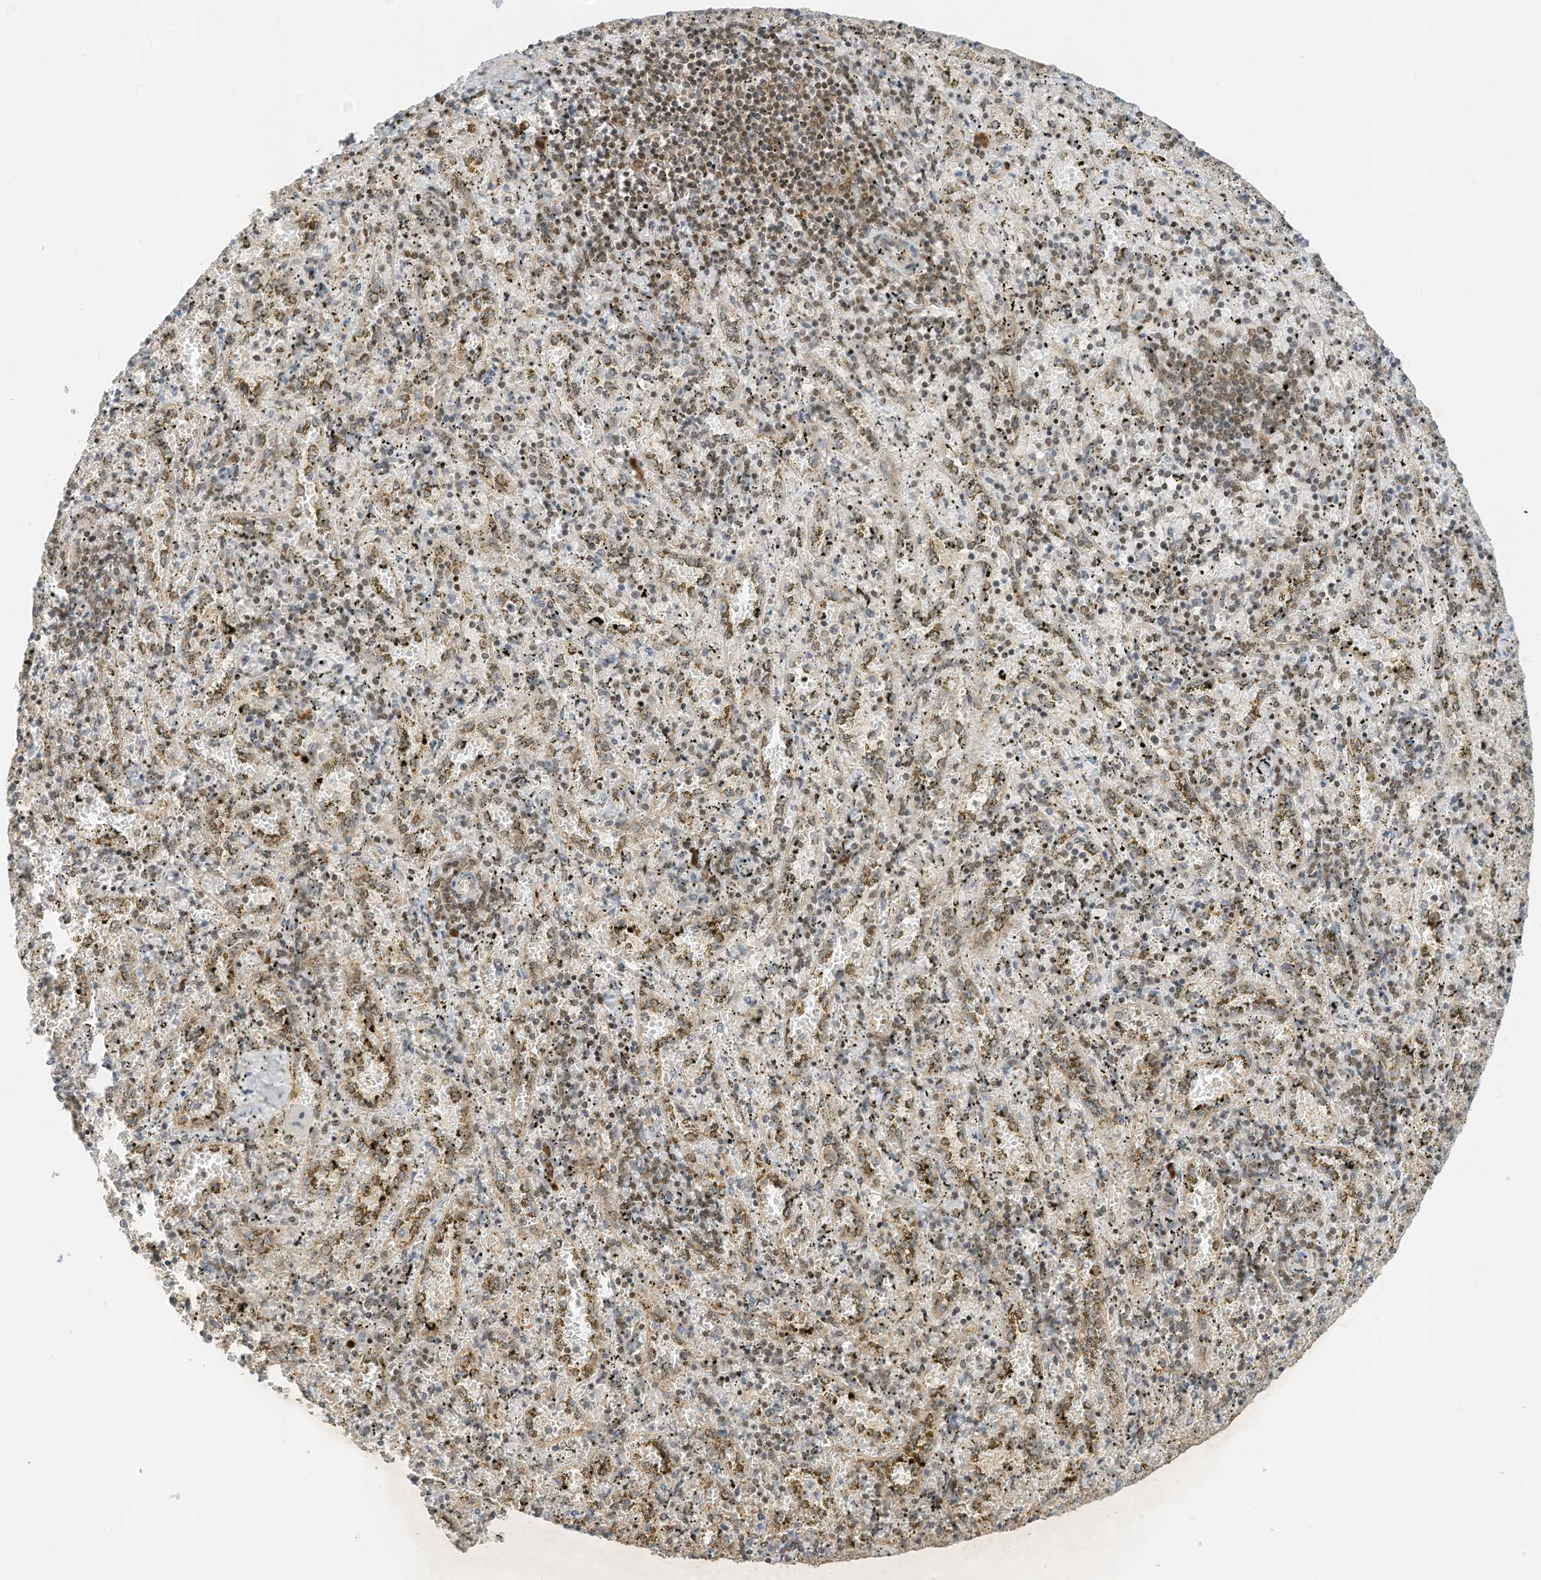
{"staining": {"intensity": "weak", "quantity": "25%-75%", "location": "nuclear"}, "tissue": "spleen", "cell_type": "Cells in red pulp", "image_type": "normal", "snomed": [{"axis": "morphology", "description": "Normal tissue, NOS"}, {"axis": "topography", "description": "Spleen"}], "caption": "IHC staining of benign spleen, which demonstrates low levels of weak nuclear staining in about 25%-75% of cells in red pulp indicating weak nuclear protein staining. The staining was performed using DAB (3,3'-diaminobenzidine) (brown) for protein detection and nuclei were counterstained in hematoxylin (blue).", "gene": "EDF1", "patient": {"sex": "male", "age": 11}}